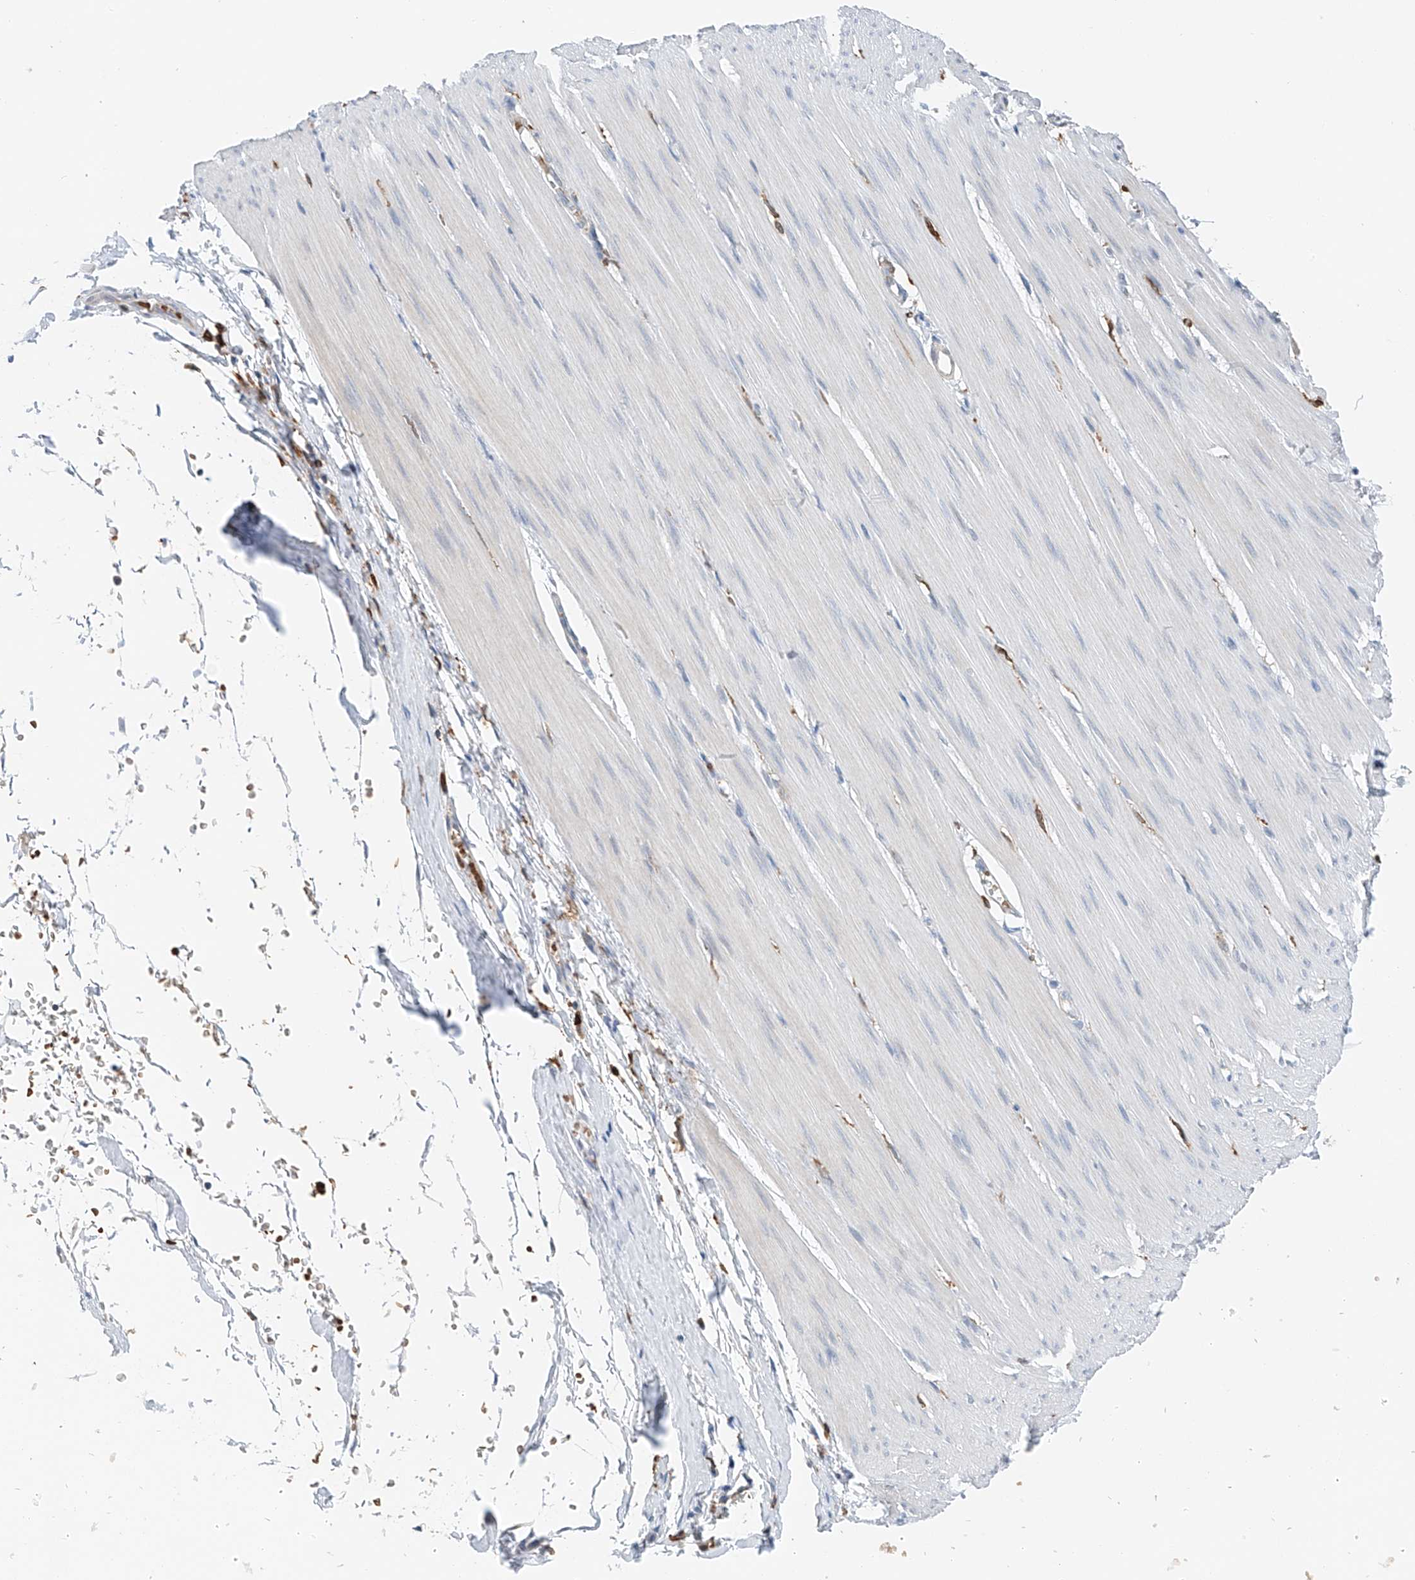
{"staining": {"intensity": "negative", "quantity": "none", "location": "none"}, "tissue": "smooth muscle", "cell_type": "Smooth muscle cells", "image_type": "normal", "snomed": [{"axis": "morphology", "description": "Normal tissue, NOS"}, {"axis": "morphology", "description": "Adenocarcinoma, NOS"}, {"axis": "topography", "description": "Colon"}, {"axis": "topography", "description": "Peripheral nerve tissue"}], "caption": "Immunohistochemistry (IHC) image of unremarkable human smooth muscle stained for a protein (brown), which exhibits no expression in smooth muscle cells. The staining was performed using DAB (3,3'-diaminobenzidine) to visualize the protein expression in brown, while the nuclei were stained in blue with hematoxylin (Magnification: 20x).", "gene": "TBXAS1", "patient": {"sex": "male", "age": 14}}